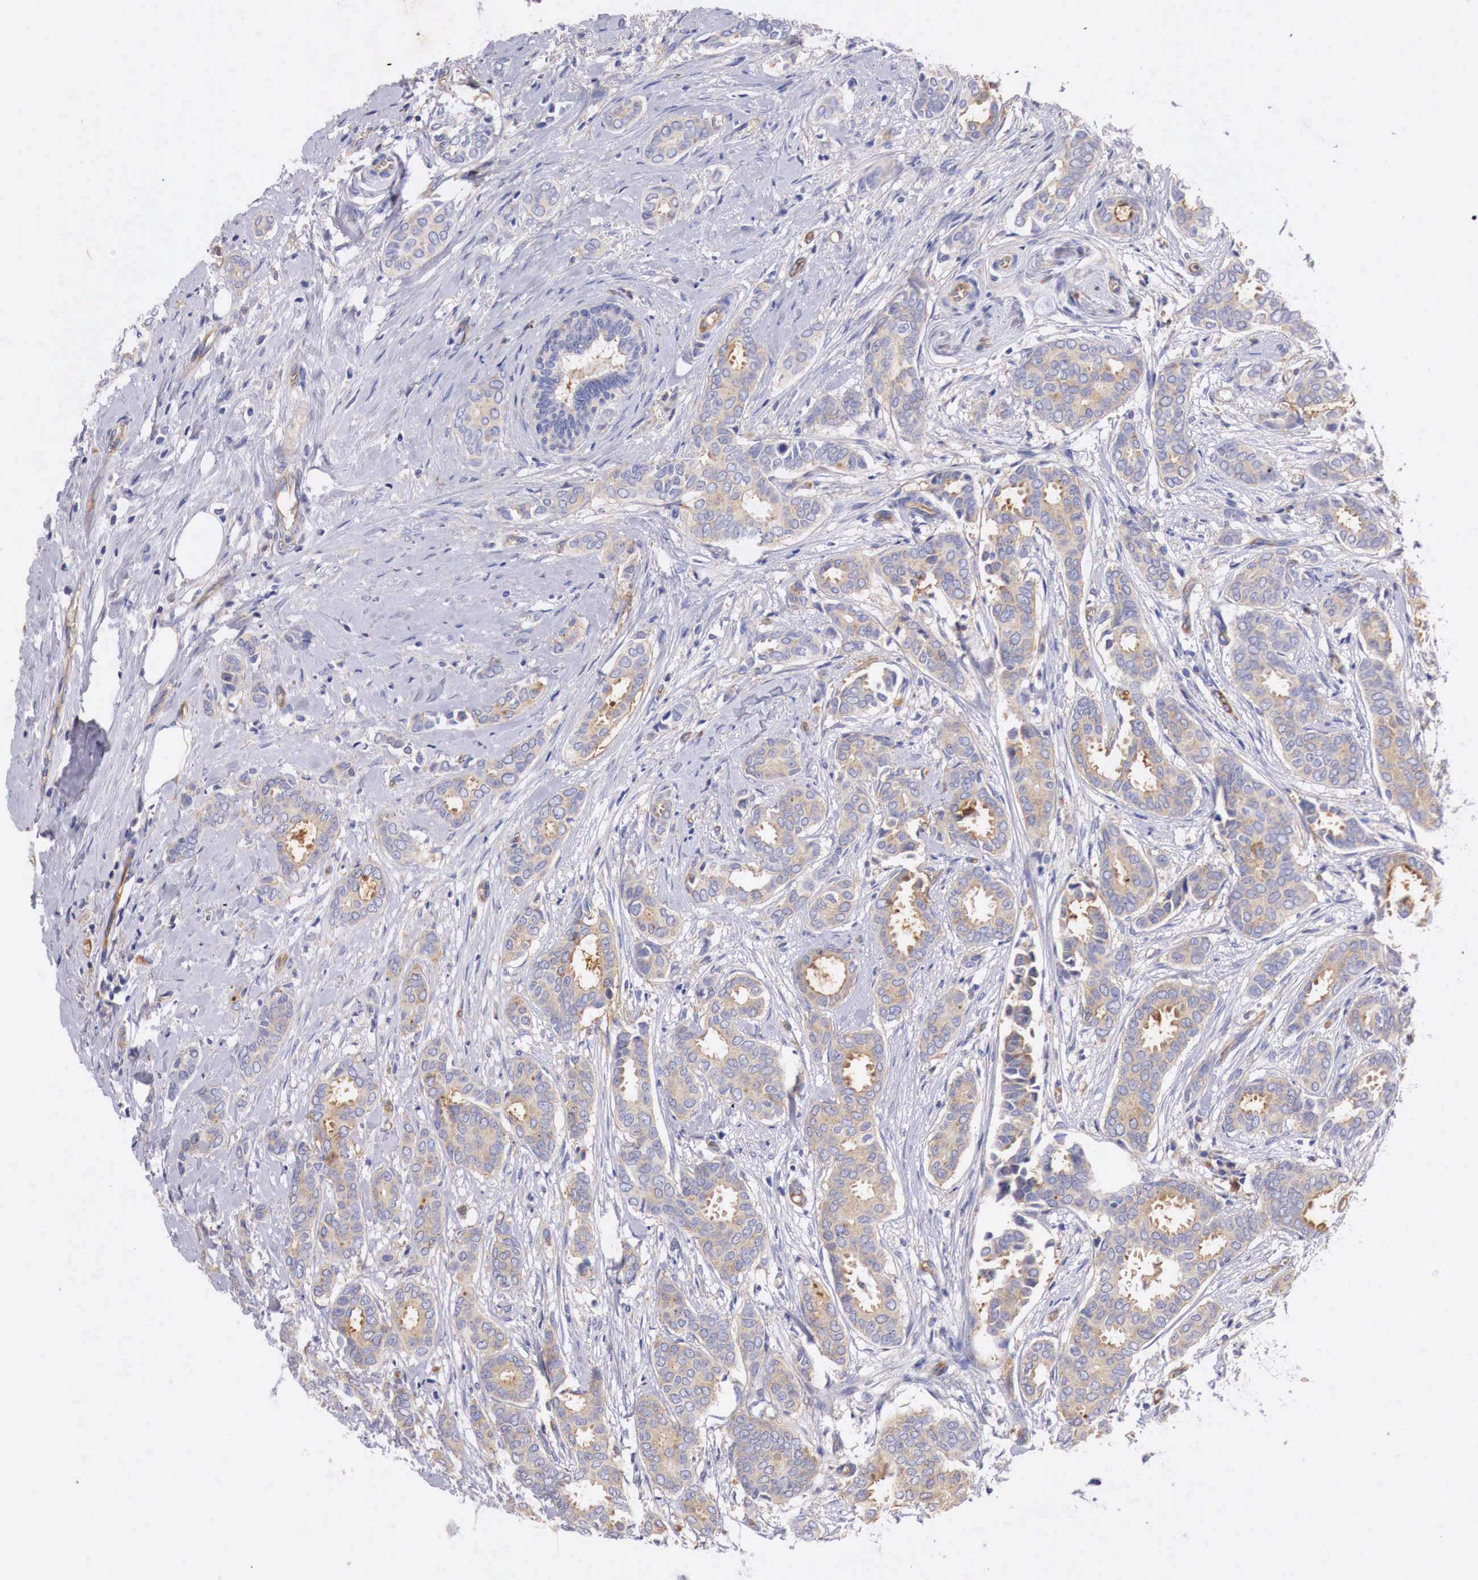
{"staining": {"intensity": "moderate", "quantity": "25%-75%", "location": "cytoplasmic/membranous"}, "tissue": "breast cancer", "cell_type": "Tumor cells", "image_type": "cancer", "snomed": [{"axis": "morphology", "description": "Duct carcinoma"}, {"axis": "topography", "description": "Breast"}], "caption": "Brown immunohistochemical staining in human breast cancer (invasive ductal carcinoma) exhibits moderate cytoplasmic/membranous positivity in approximately 25%-75% of tumor cells. (Brightfield microscopy of DAB IHC at high magnification).", "gene": "RDX", "patient": {"sex": "female", "age": 50}}